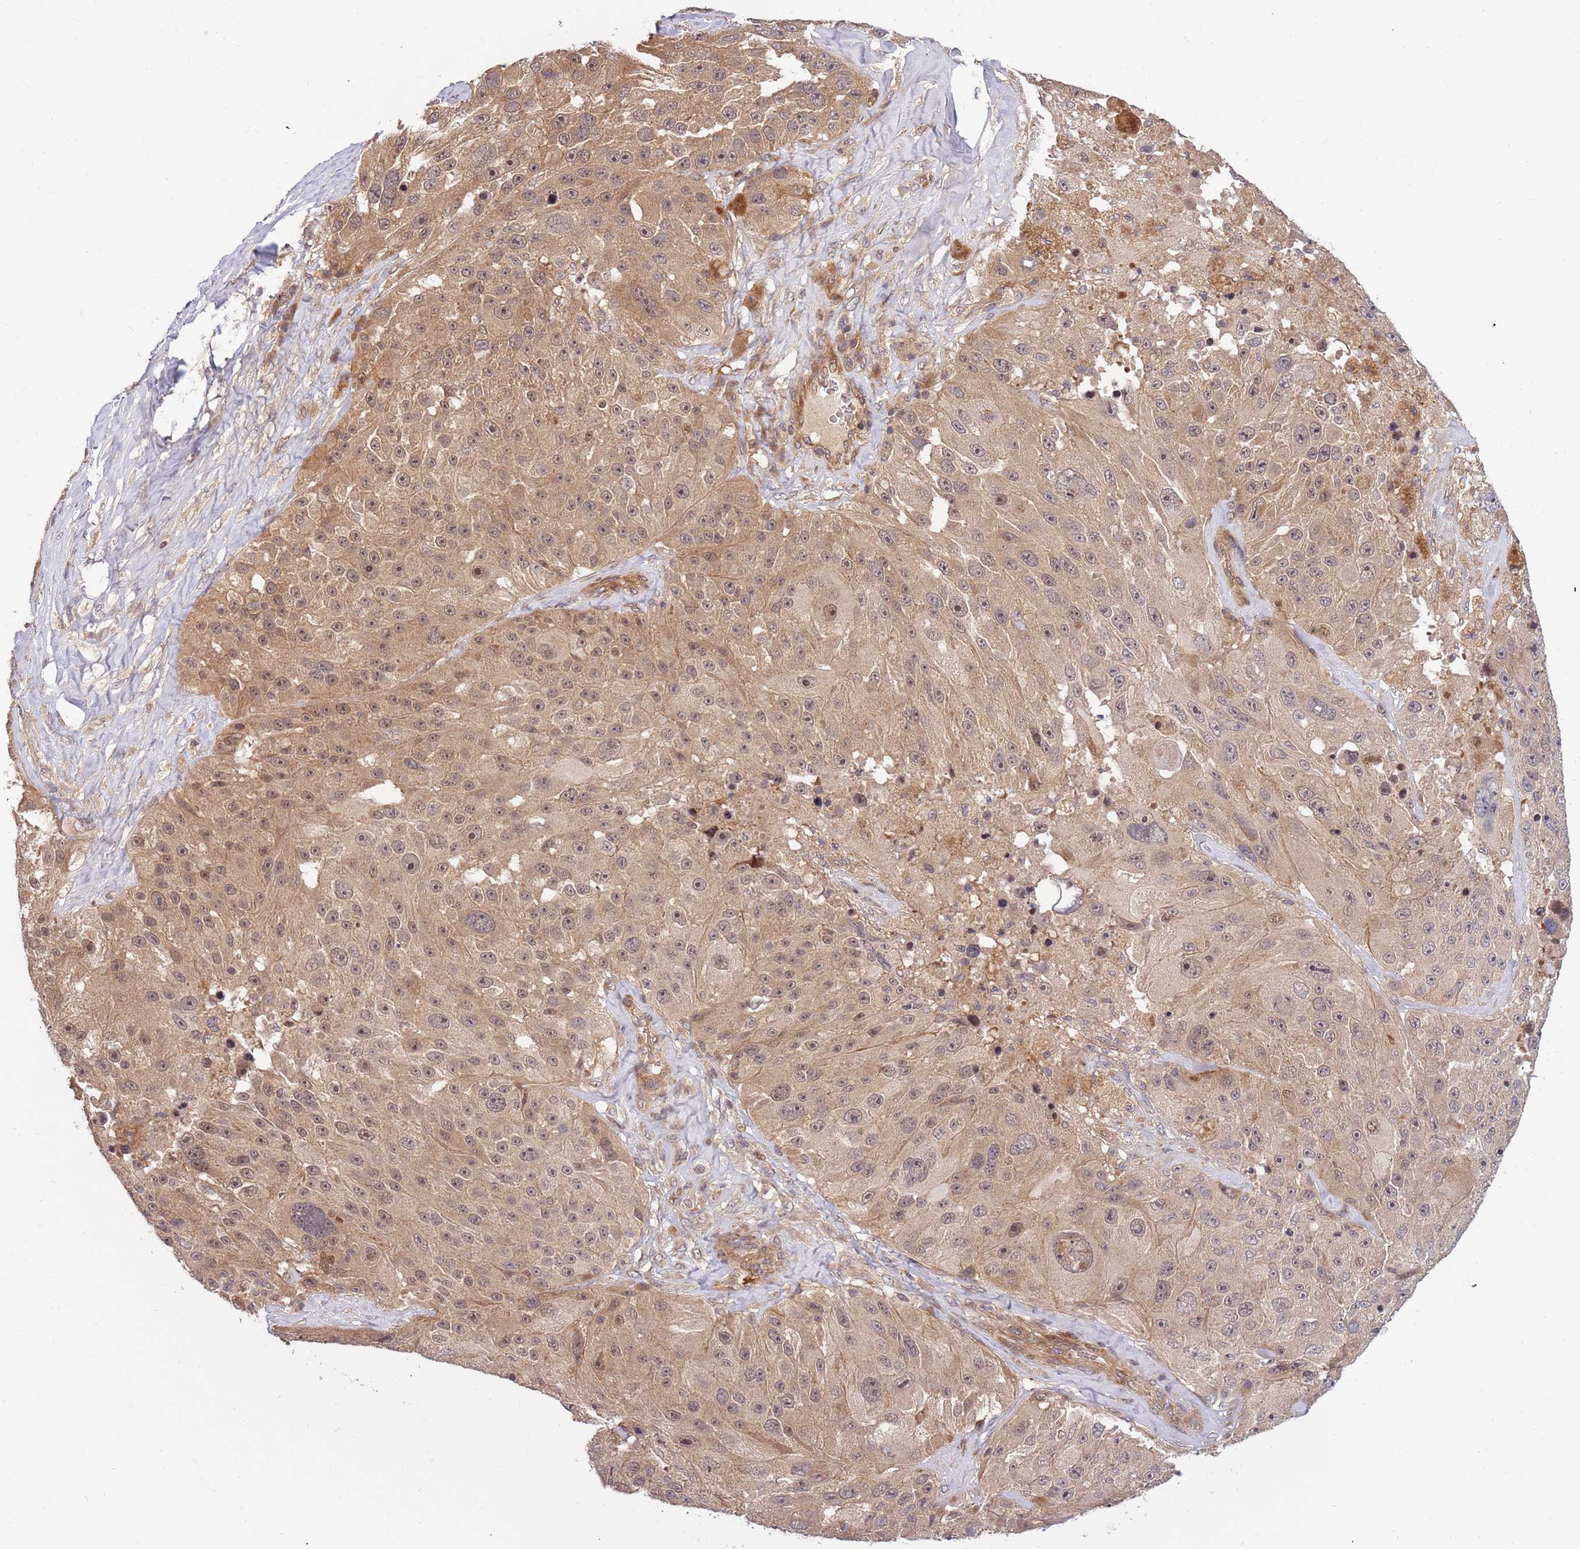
{"staining": {"intensity": "moderate", "quantity": ">75%", "location": "cytoplasmic/membranous,nuclear"}, "tissue": "melanoma", "cell_type": "Tumor cells", "image_type": "cancer", "snomed": [{"axis": "morphology", "description": "Malignant melanoma, Metastatic site"}, {"axis": "topography", "description": "Lymph node"}], "caption": "Melanoma was stained to show a protein in brown. There is medium levels of moderate cytoplasmic/membranous and nuclear positivity in about >75% of tumor cells.", "gene": "HAUS3", "patient": {"sex": "male", "age": 62}}